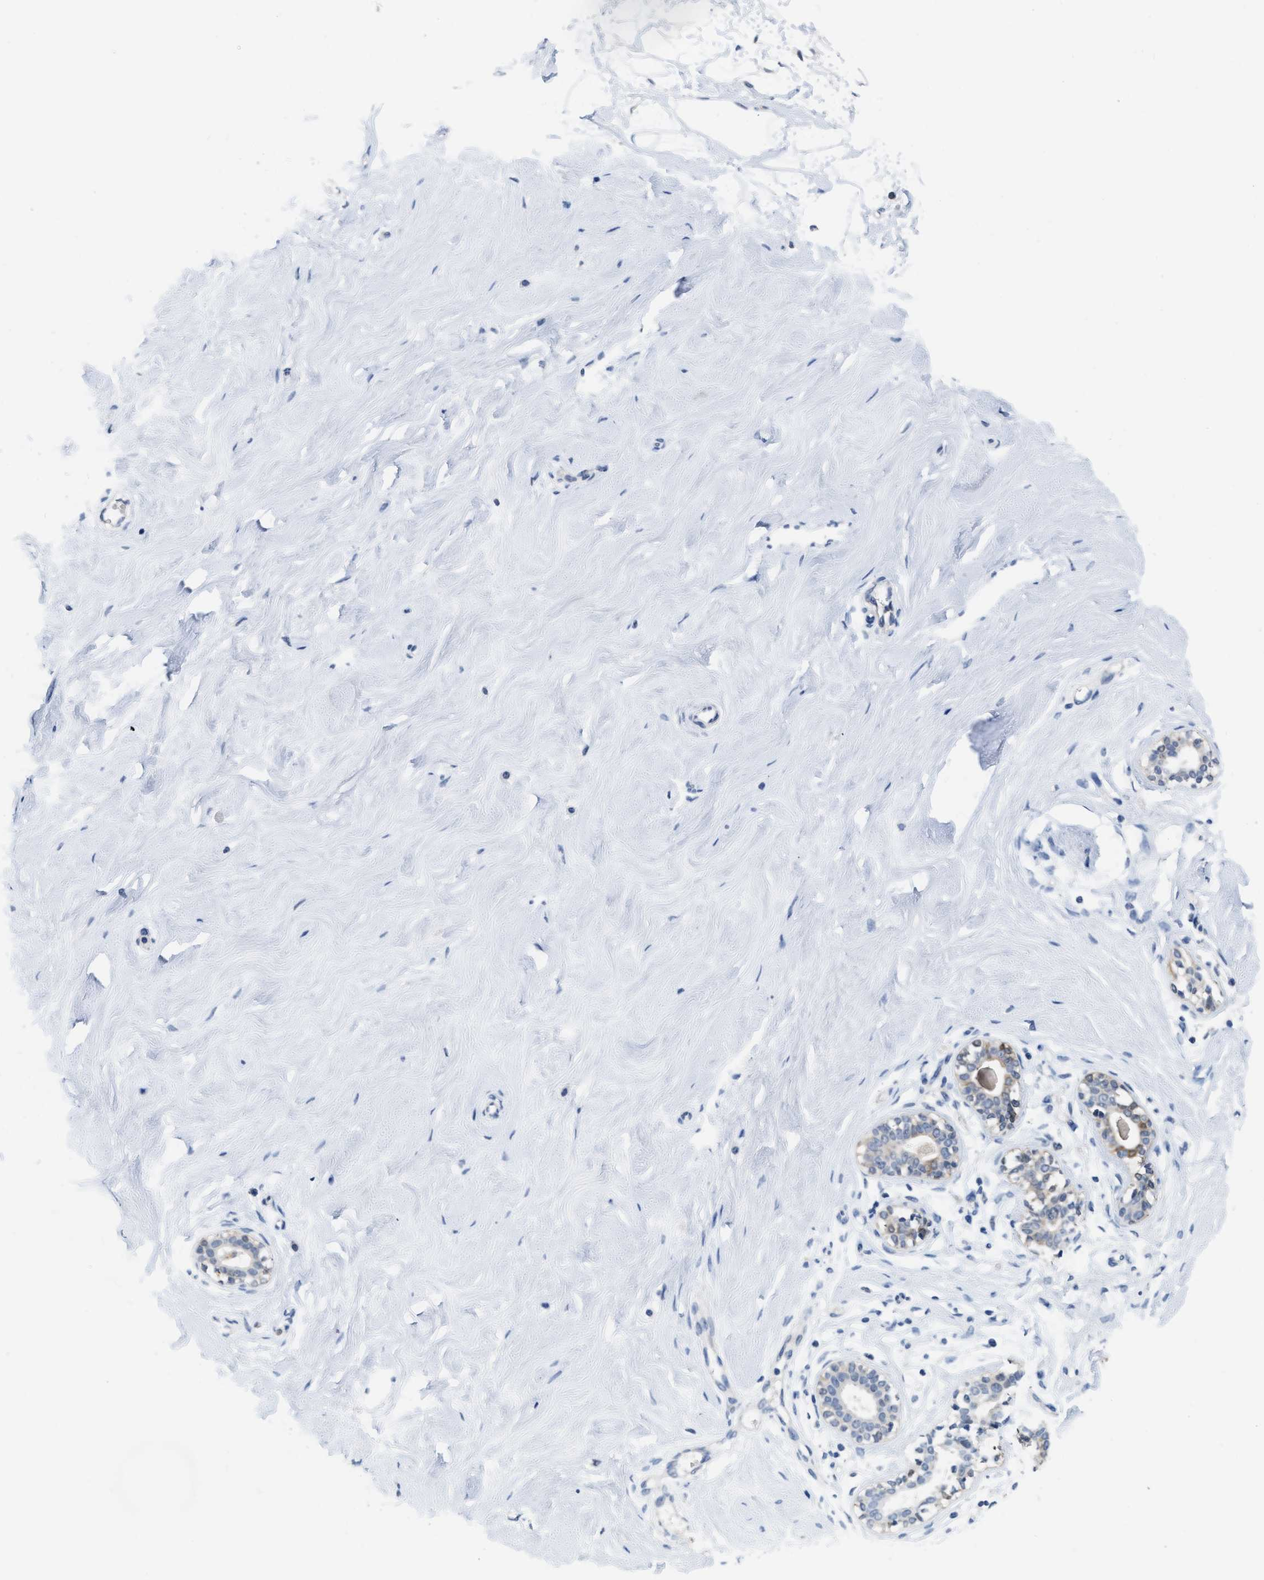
{"staining": {"intensity": "negative", "quantity": "none", "location": "none"}, "tissue": "breast", "cell_type": "Adipocytes", "image_type": "normal", "snomed": [{"axis": "morphology", "description": "Normal tissue, NOS"}, {"axis": "topography", "description": "Breast"}], "caption": "Immunohistochemical staining of unremarkable human breast exhibits no significant staining in adipocytes.", "gene": "CRYM", "patient": {"sex": "female", "age": 23}}